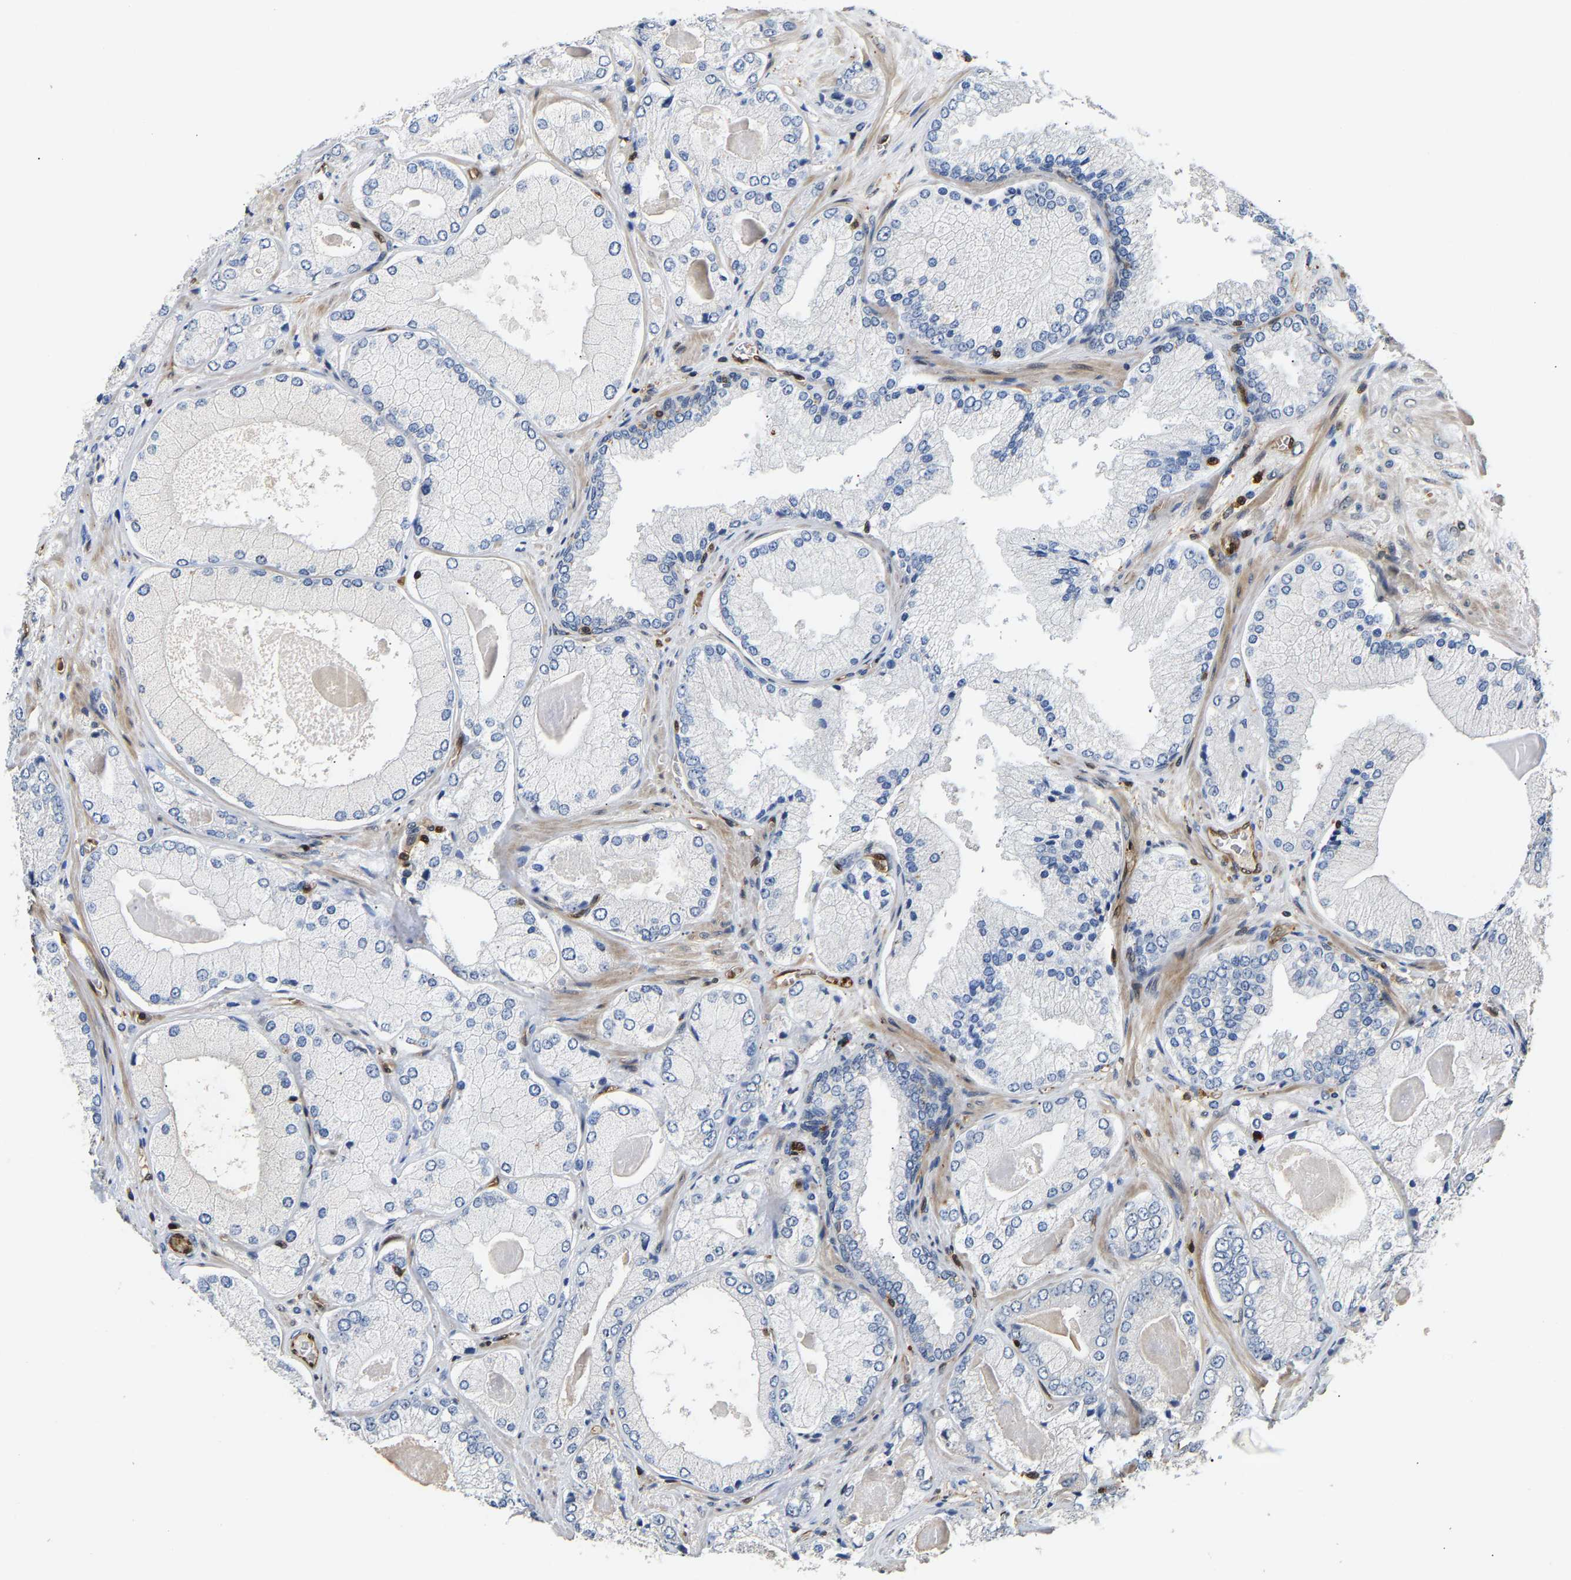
{"staining": {"intensity": "negative", "quantity": "none", "location": "none"}, "tissue": "prostate cancer", "cell_type": "Tumor cells", "image_type": "cancer", "snomed": [{"axis": "morphology", "description": "Adenocarcinoma, Low grade"}, {"axis": "topography", "description": "Prostate"}], "caption": "The image exhibits no staining of tumor cells in prostate cancer (low-grade adenocarcinoma).", "gene": "GIMAP7", "patient": {"sex": "male", "age": 65}}